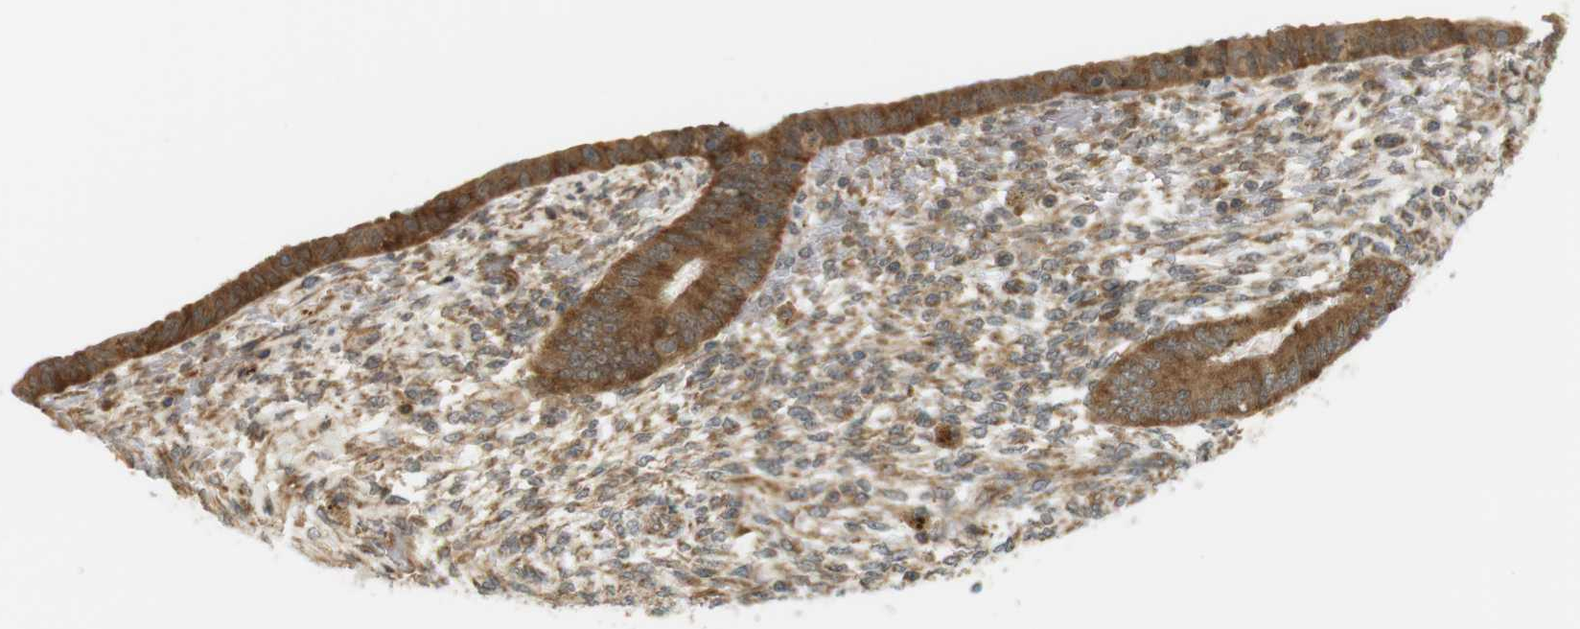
{"staining": {"intensity": "moderate", "quantity": ">75%", "location": "cytoplasmic/membranous"}, "tissue": "endometrium", "cell_type": "Cells in endometrial stroma", "image_type": "normal", "snomed": [{"axis": "morphology", "description": "Normal tissue, NOS"}, {"axis": "topography", "description": "Endometrium"}], "caption": "Immunohistochemistry histopathology image of normal endometrium: human endometrium stained using IHC demonstrates medium levels of moderate protein expression localized specifically in the cytoplasmic/membranous of cells in endometrial stroma, appearing as a cytoplasmic/membranous brown color.", "gene": "PA2G4", "patient": {"sex": "female", "age": 42}}